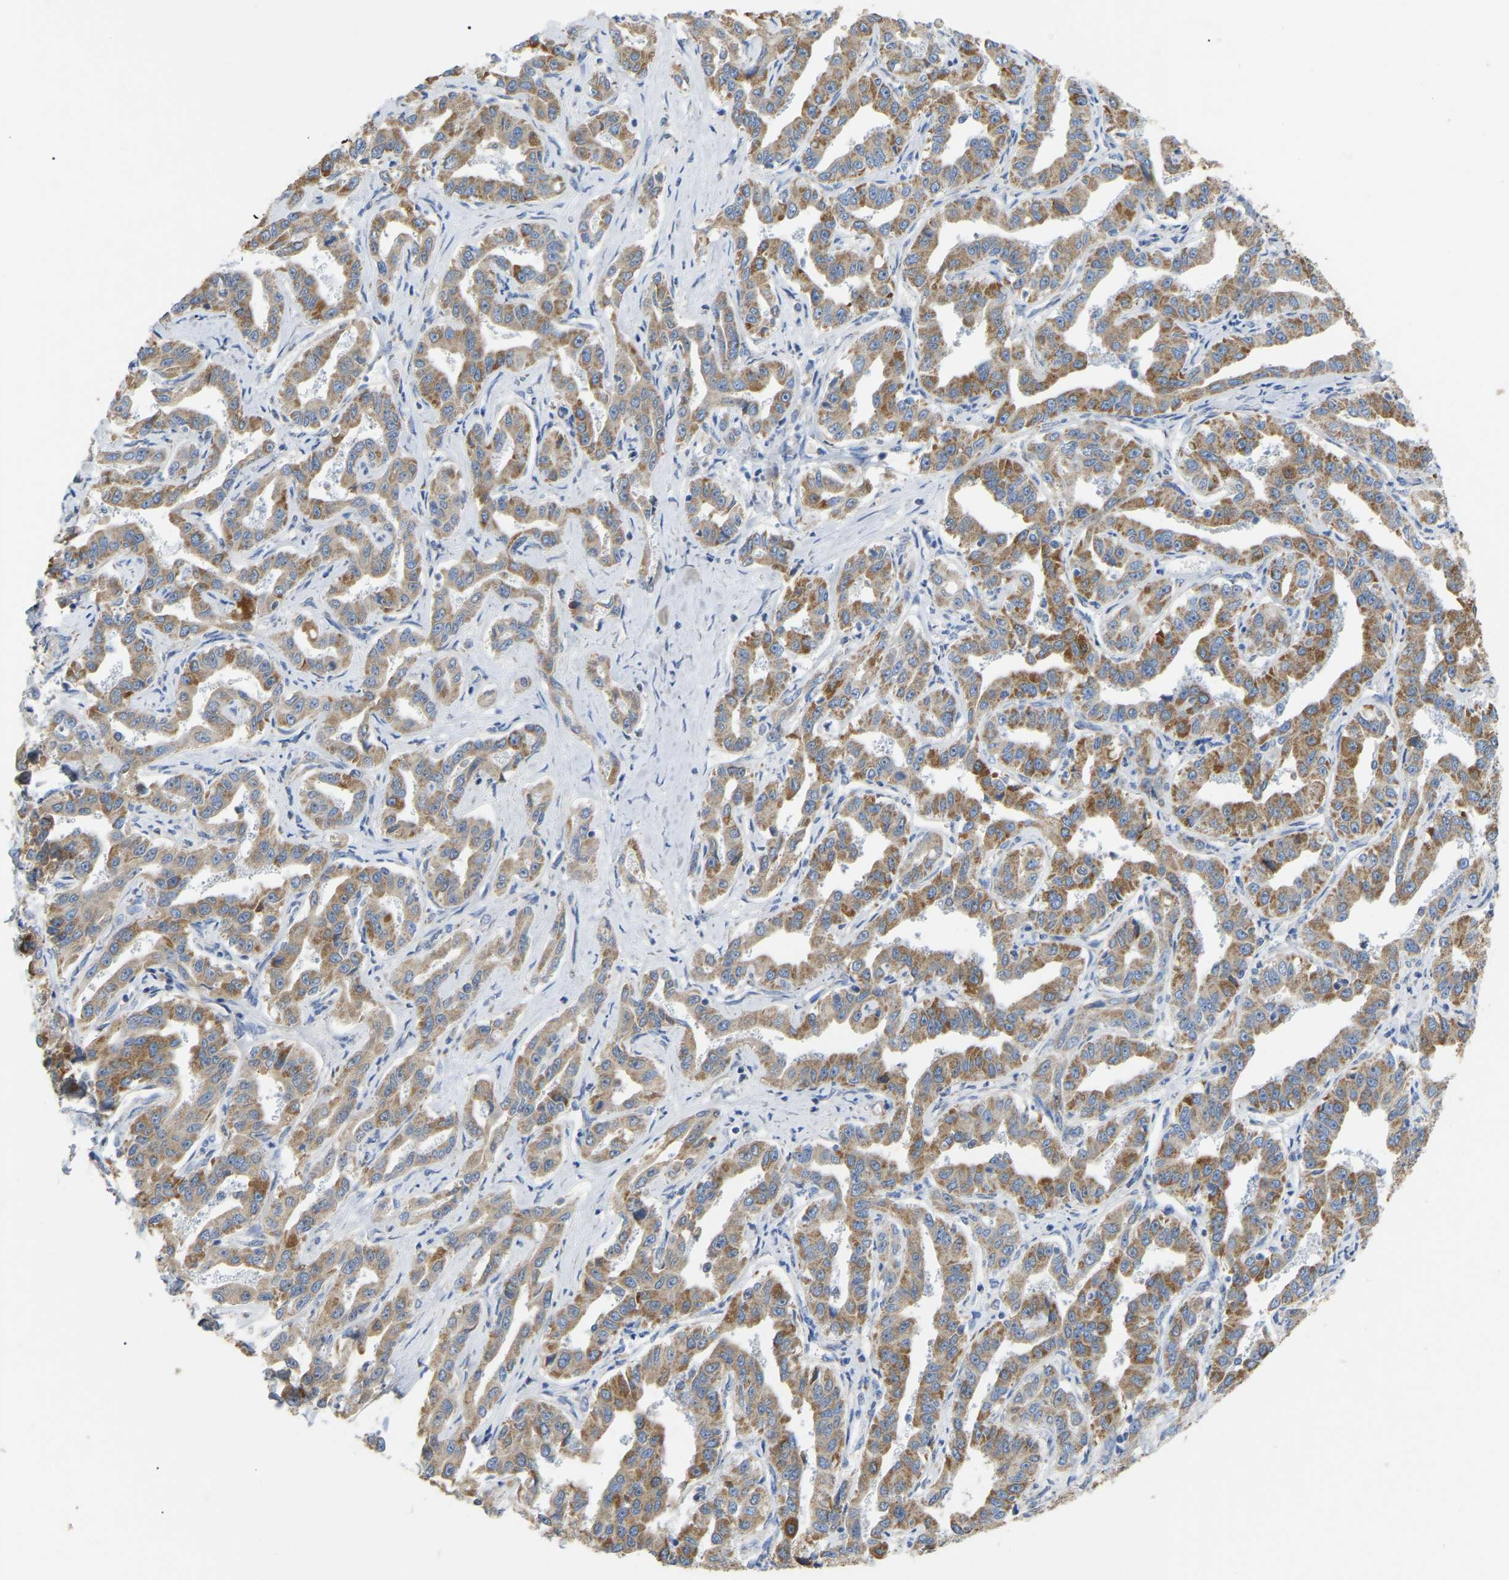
{"staining": {"intensity": "moderate", "quantity": ">75%", "location": "cytoplasmic/membranous"}, "tissue": "liver cancer", "cell_type": "Tumor cells", "image_type": "cancer", "snomed": [{"axis": "morphology", "description": "Cholangiocarcinoma"}, {"axis": "topography", "description": "Liver"}], "caption": "This histopathology image demonstrates immunohistochemistry staining of human liver cancer (cholangiocarcinoma), with medium moderate cytoplasmic/membranous positivity in about >75% of tumor cells.", "gene": "HIBADH", "patient": {"sex": "male", "age": 59}}